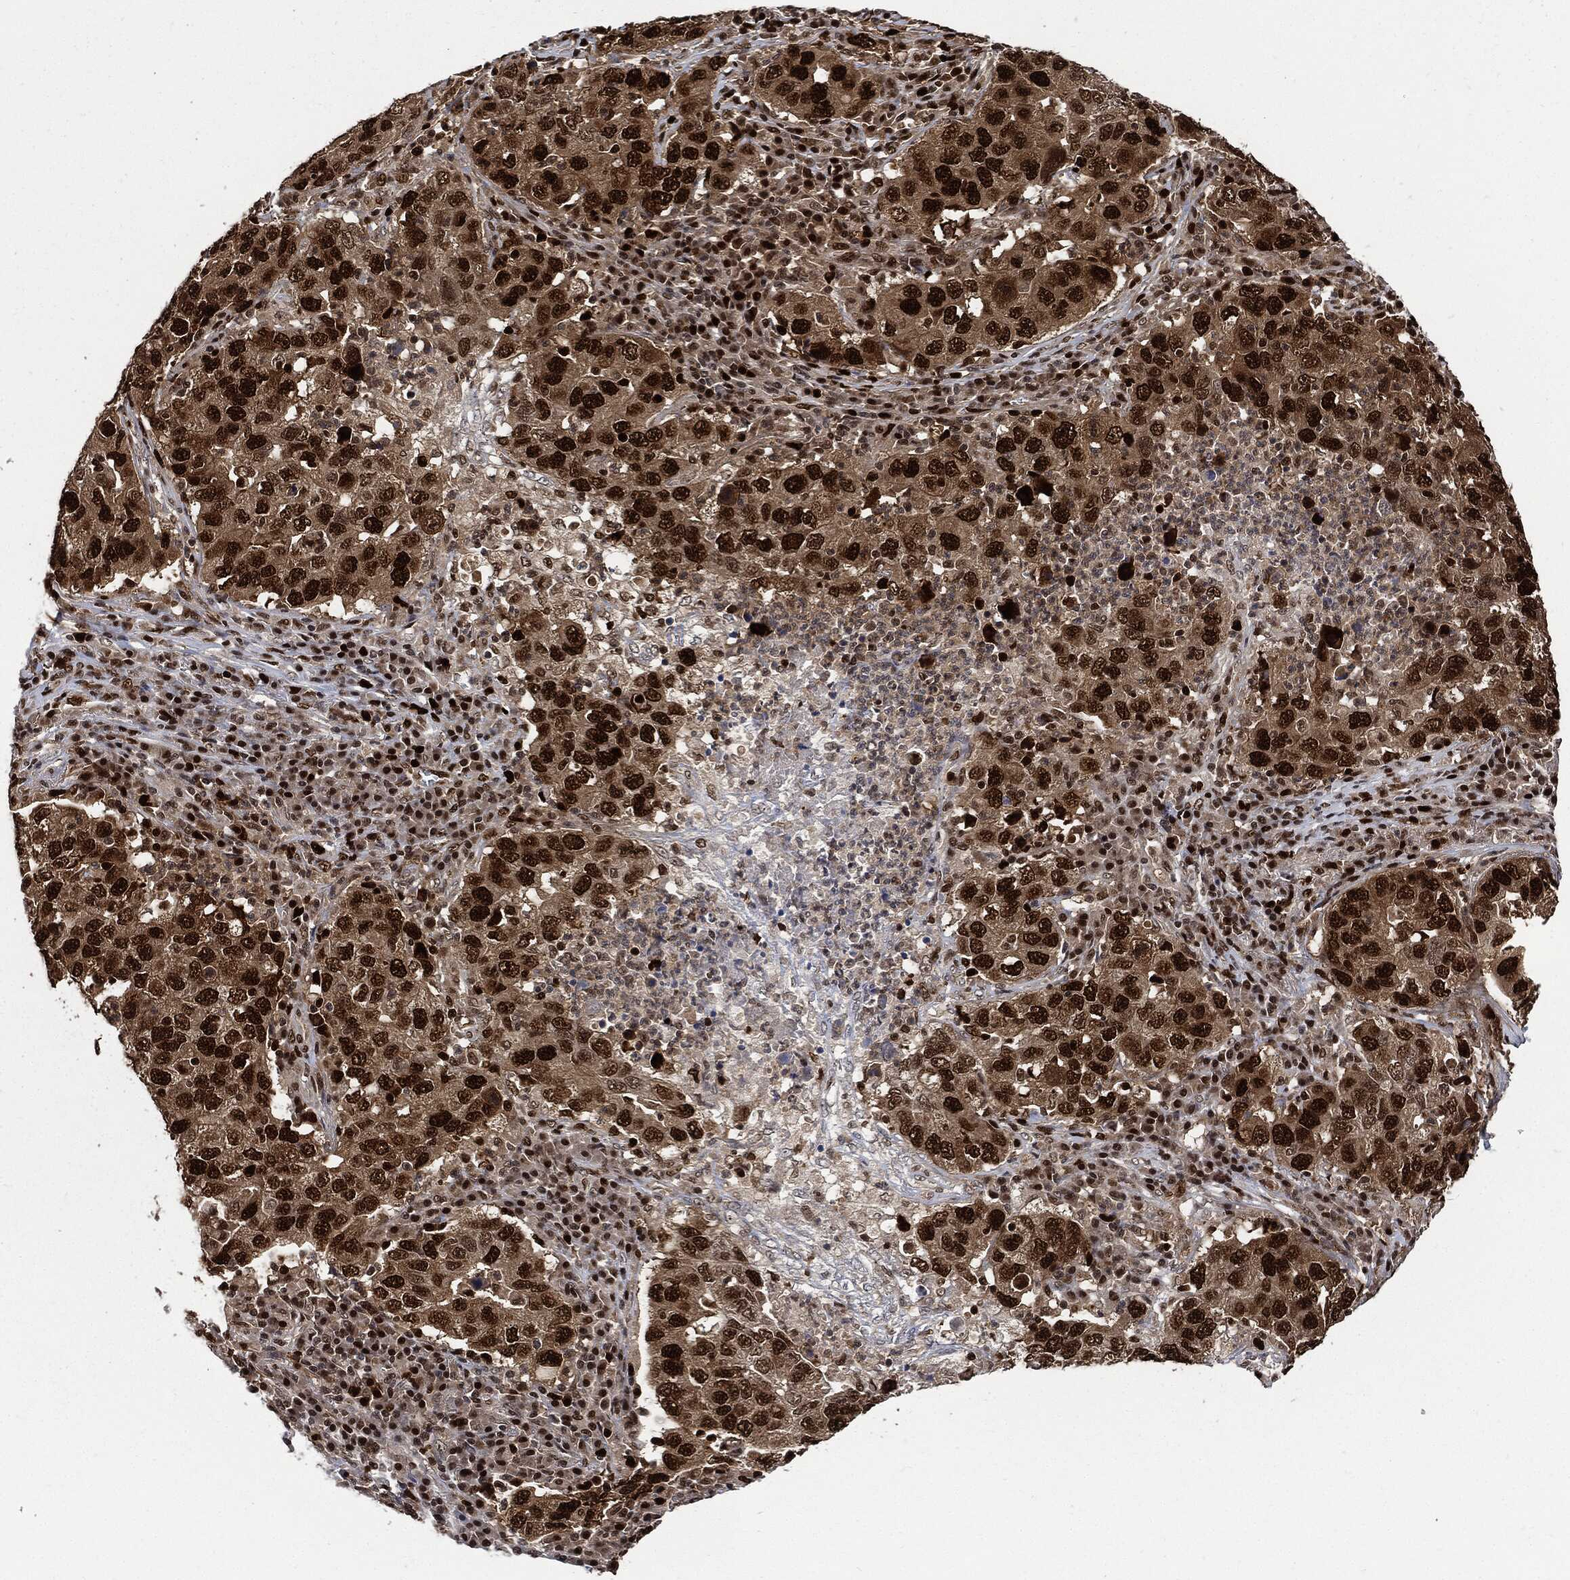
{"staining": {"intensity": "strong", "quantity": ">75%", "location": "nuclear"}, "tissue": "lung cancer", "cell_type": "Tumor cells", "image_type": "cancer", "snomed": [{"axis": "morphology", "description": "Adenocarcinoma, NOS"}, {"axis": "topography", "description": "Lung"}], "caption": "Immunohistochemical staining of human lung cancer exhibits high levels of strong nuclear expression in approximately >75% of tumor cells. (IHC, brightfield microscopy, high magnification).", "gene": "PCNA", "patient": {"sex": "male", "age": 73}}